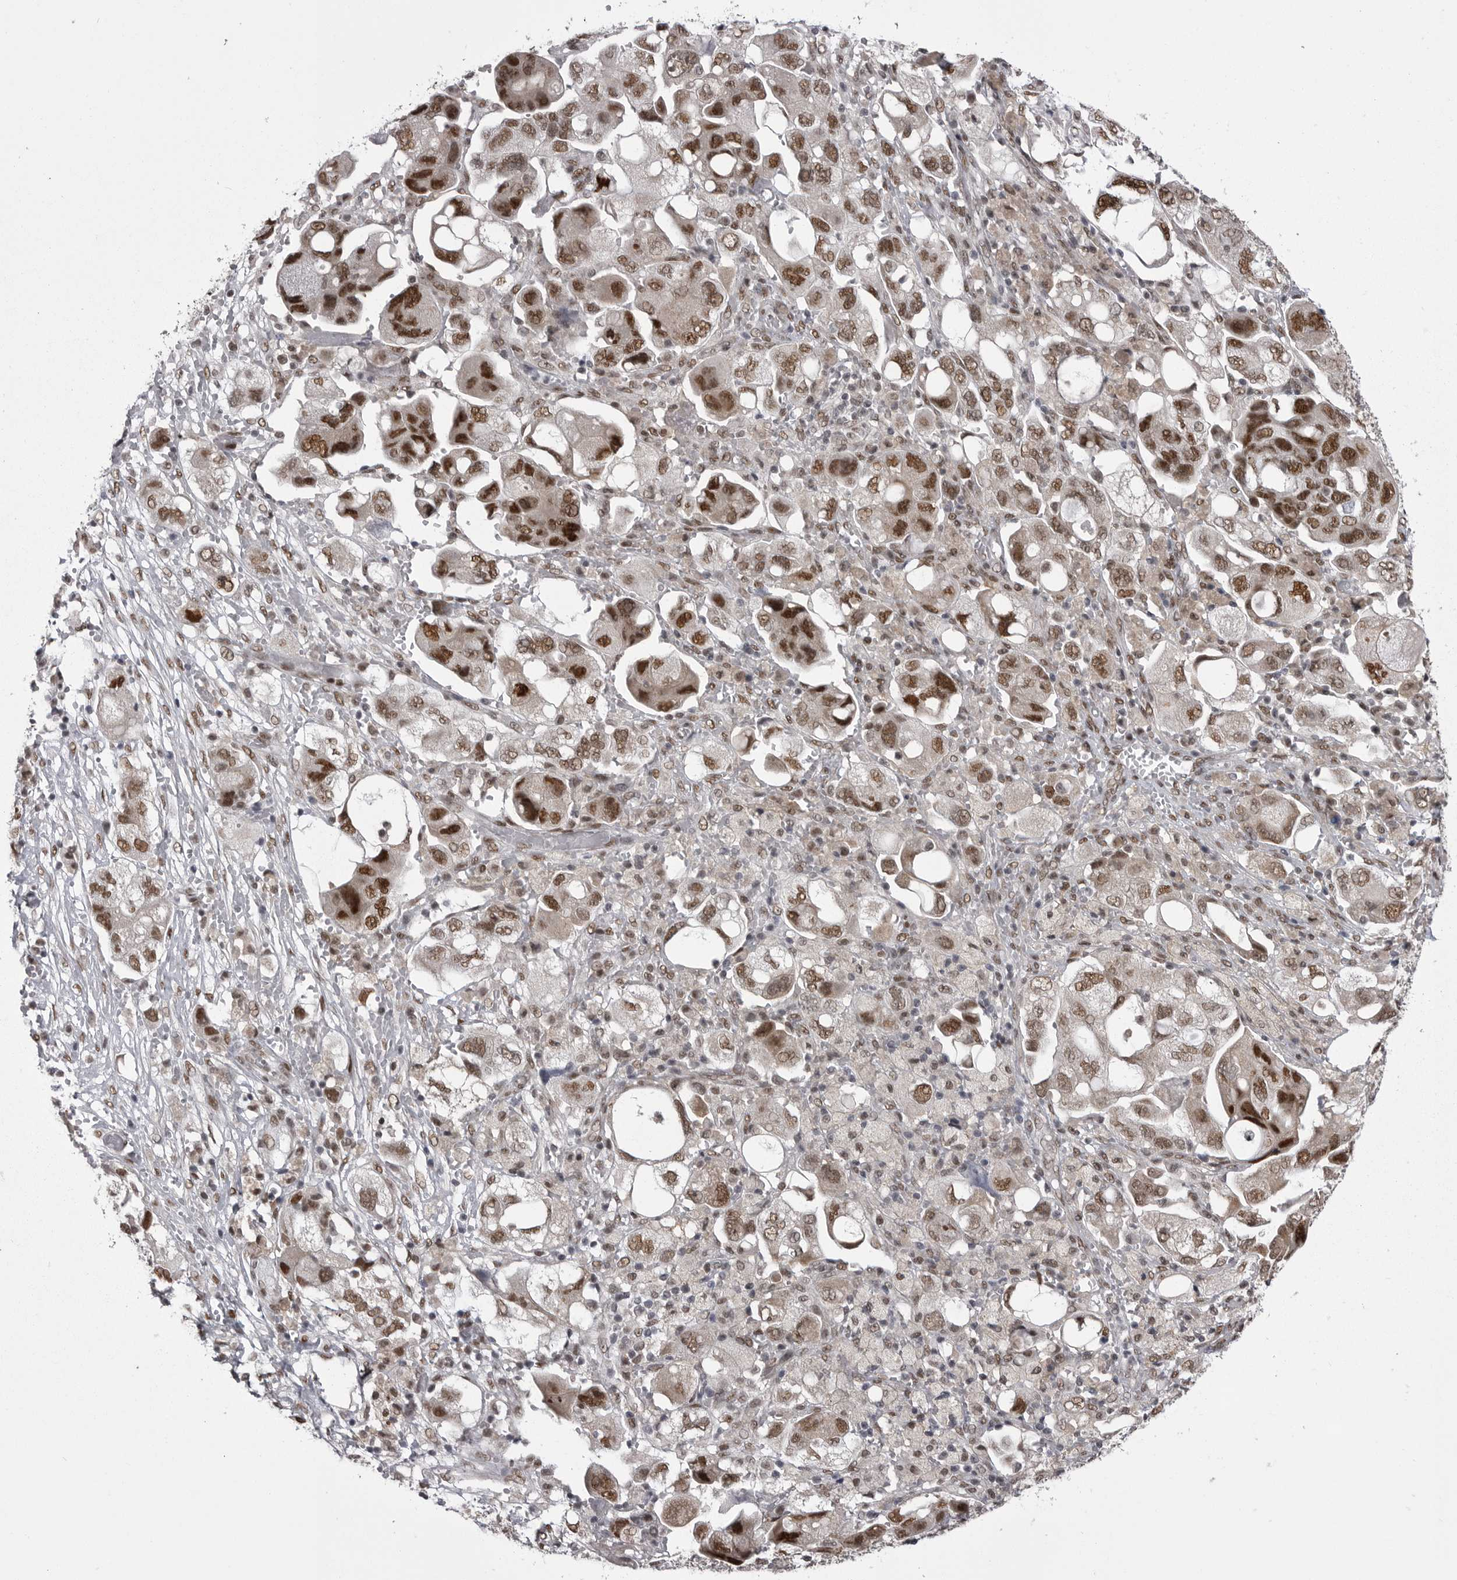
{"staining": {"intensity": "strong", "quantity": ">75%", "location": "nuclear"}, "tissue": "ovarian cancer", "cell_type": "Tumor cells", "image_type": "cancer", "snomed": [{"axis": "morphology", "description": "Carcinoma, NOS"}, {"axis": "morphology", "description": "Cystadenocarcinoma, serous, NOS"}, {"axis": "topography", "description": "Ovary"}], "caption": "DAB (3,3'-diaminobenzidine) immunohistochemical staining of ovarian cancer (serous cystadenocarcinoma) displays strong nuclear protein positivity in about >75% of tumor cells. The staining was performed using DAB to visualize the protein expression in brown, while the nuclei were stained in blue with hematoxylin (Magnification: 20x).", "gene": "MEPCE", "patient": {"sex": "female", "age": 69}}